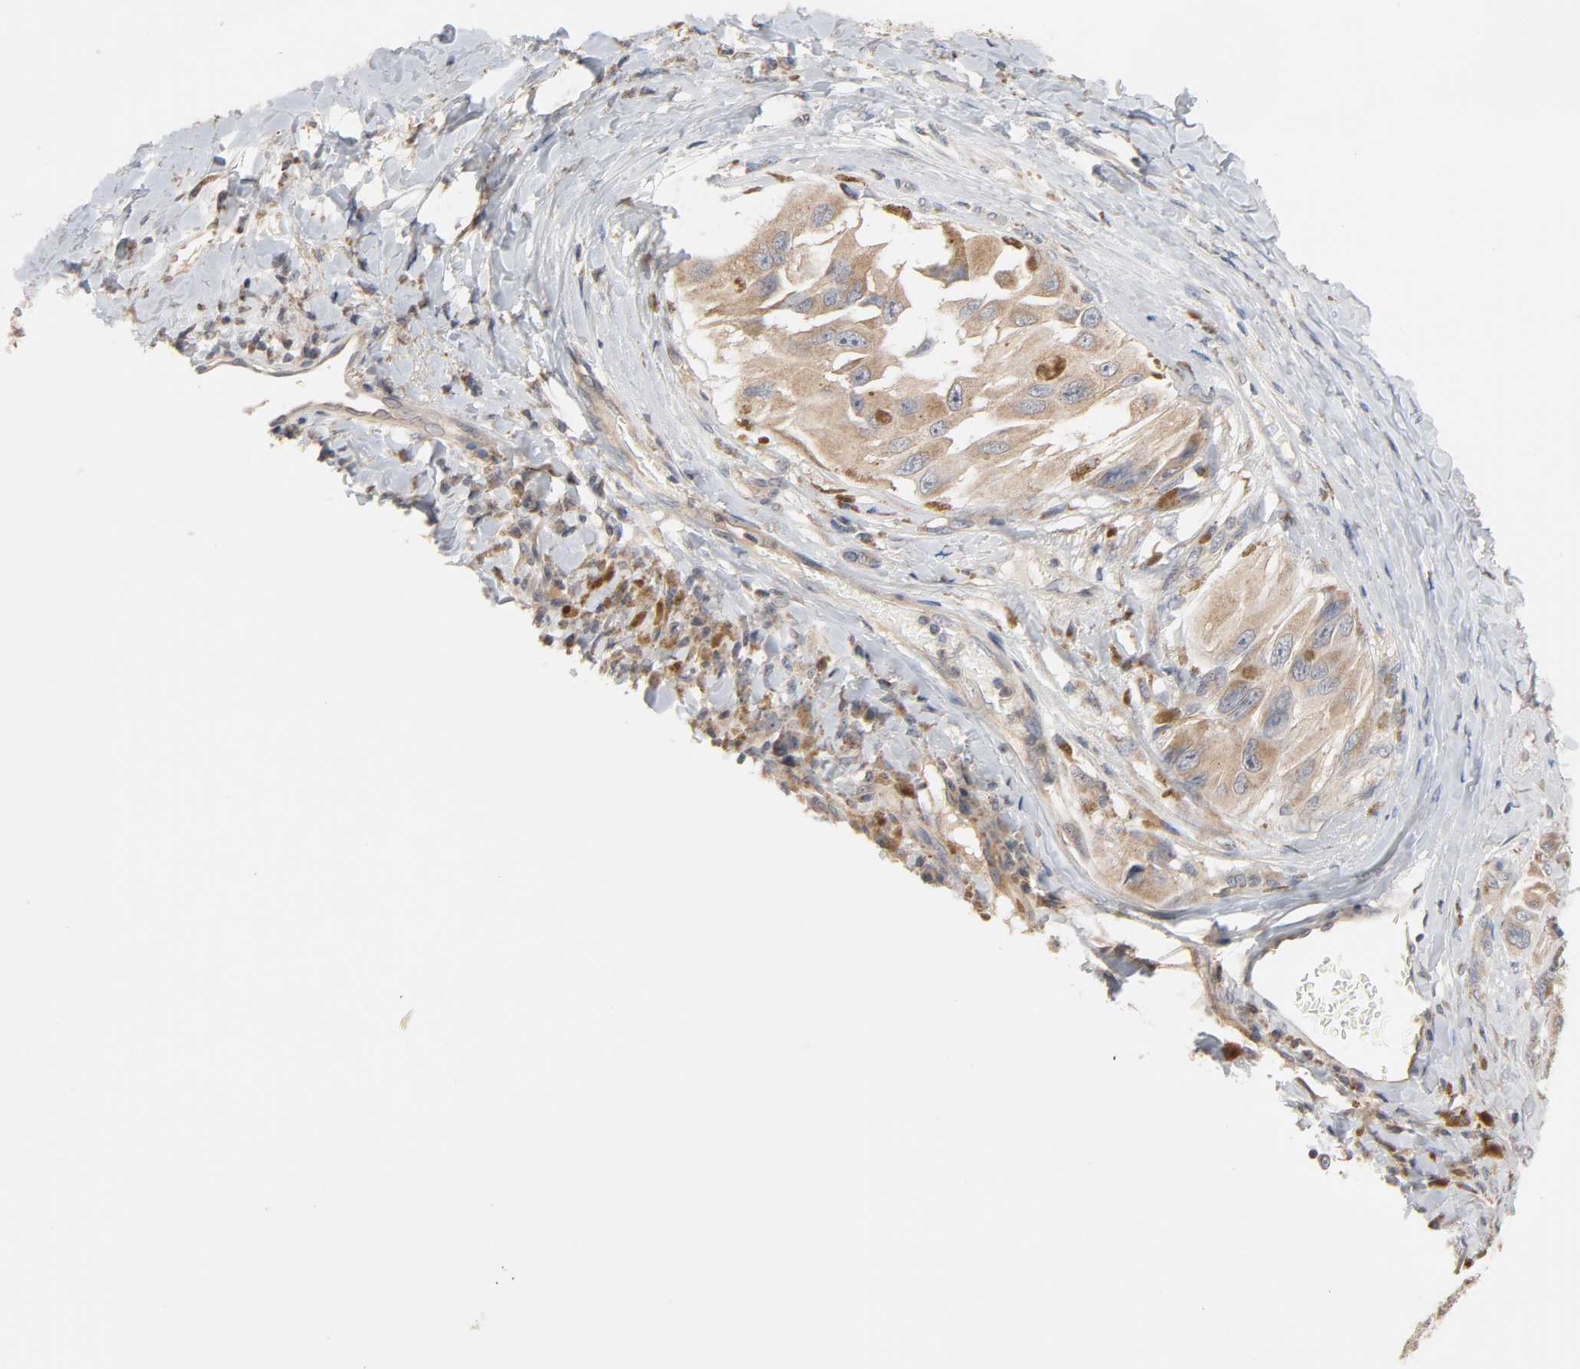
{"staining": {"intensity": "weak", "quantity": ">75%", "location": "cytoplasmic/membranous"}, "tissue": "melanoma", "cell_type": "Tumor cells", "image_type": "cancer", "snomed": [{"axis": "morphology", "description": "Malignant melanoma, NOS"}, {"axis": "topography", "description": "Skin"}], "caption": "Malignant melanoma stained with immunohistochemistry displays weak cytoplasmic/membranous expression in about >75% of tumor cells.", "gene": "CLEC4E", "patient": {"sex": "female", "age": 73}}